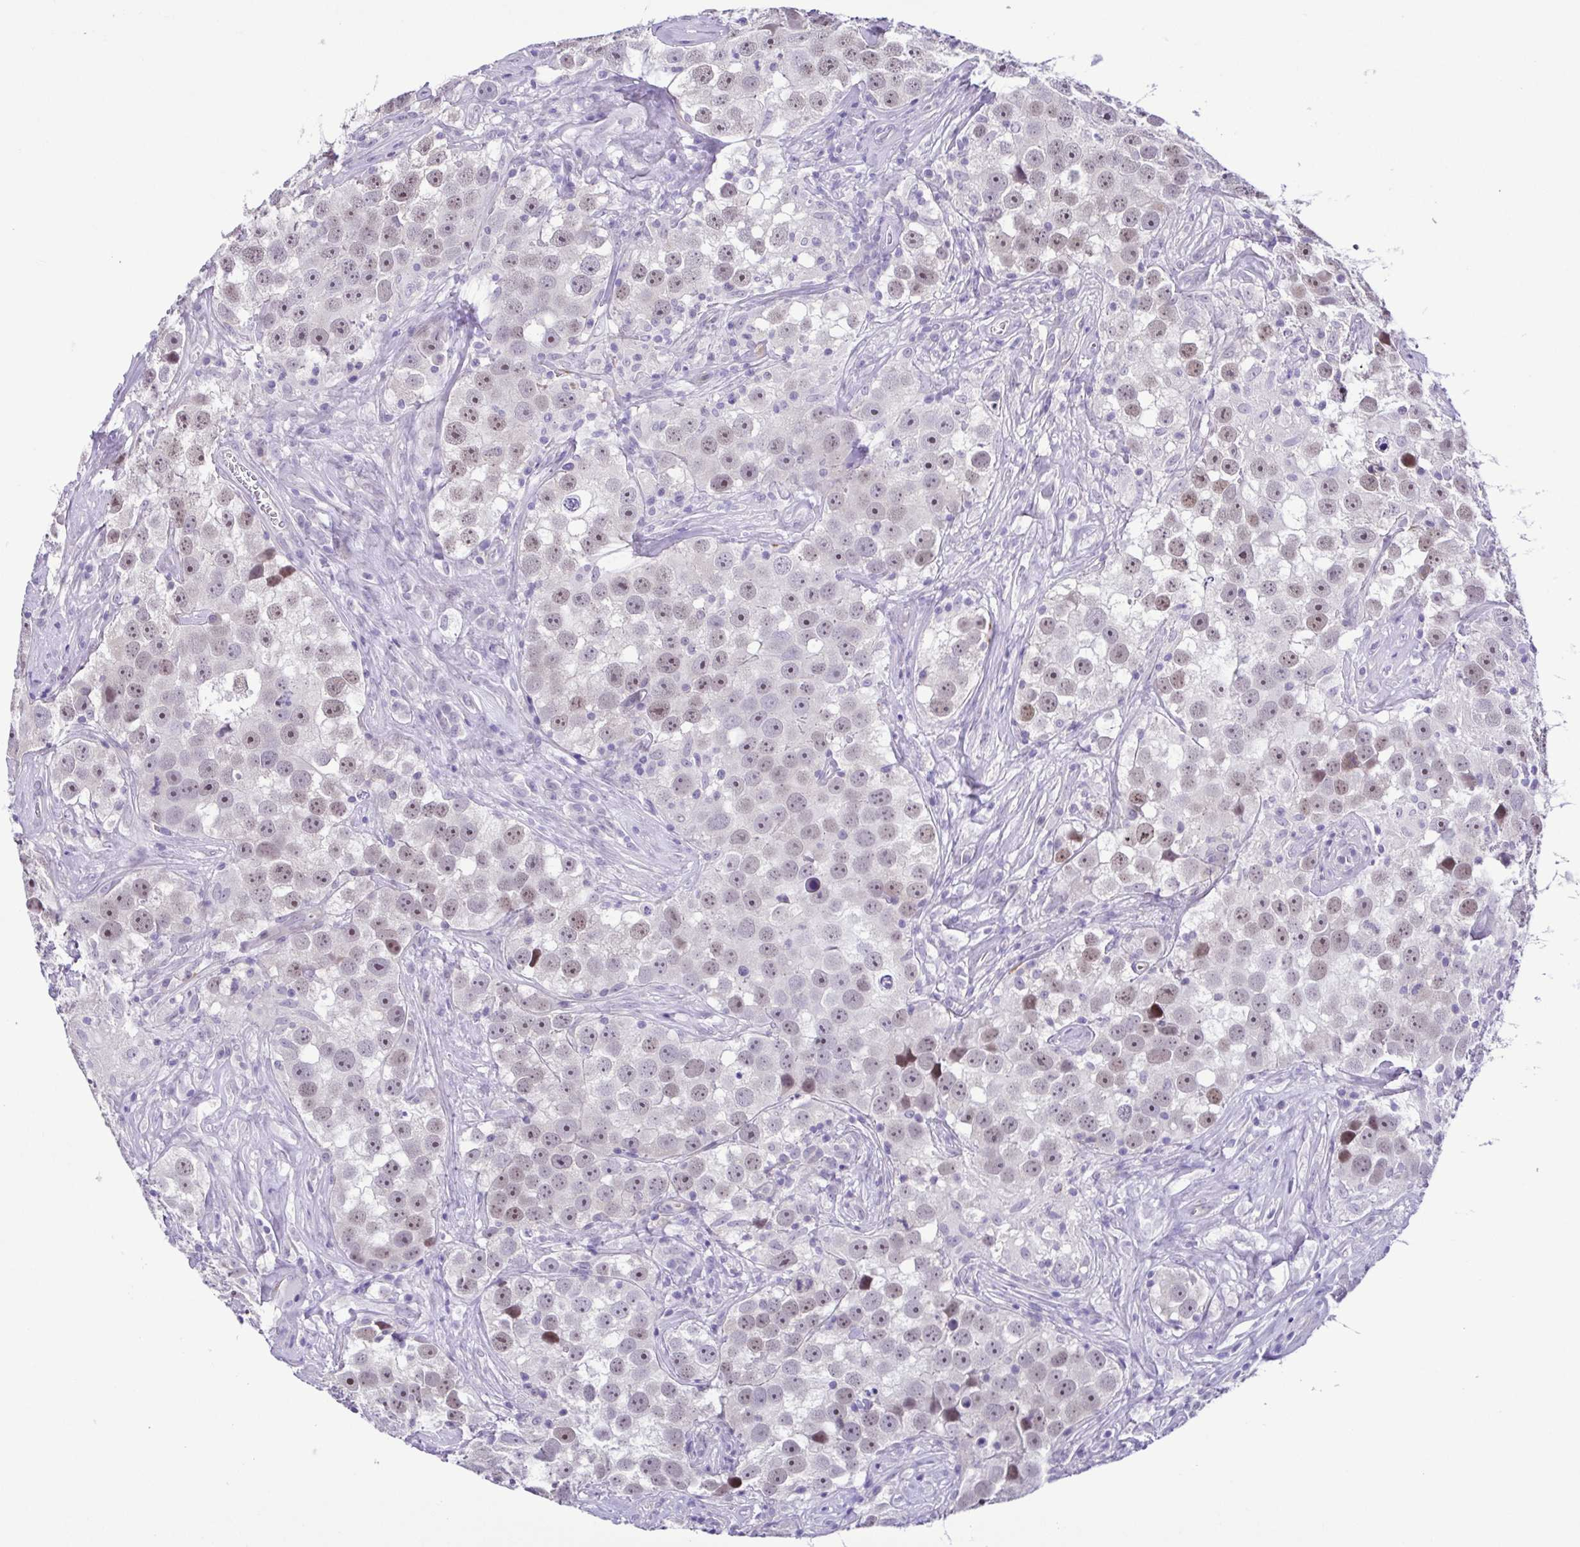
{"staining": {"intensity": "weak", "quantity": "25%-75%", "location": "nuclear"}, "tissue": "testis cancer", "cell_type": "Tumor cells", "image_type": "cancer", "snomed": [{"axis": "morphology", "description": "Seminoma, NOS"}, {"axis": "topography", "description": "Testis"}], "caption": "Immunohistochemical staining of human testis cancer demonstrates low levels of weak nuclear expression in approximately 25%-75% of tumor cells.", "gene": "DCLK2", "patient": {"sex": "male", "age": 49}}